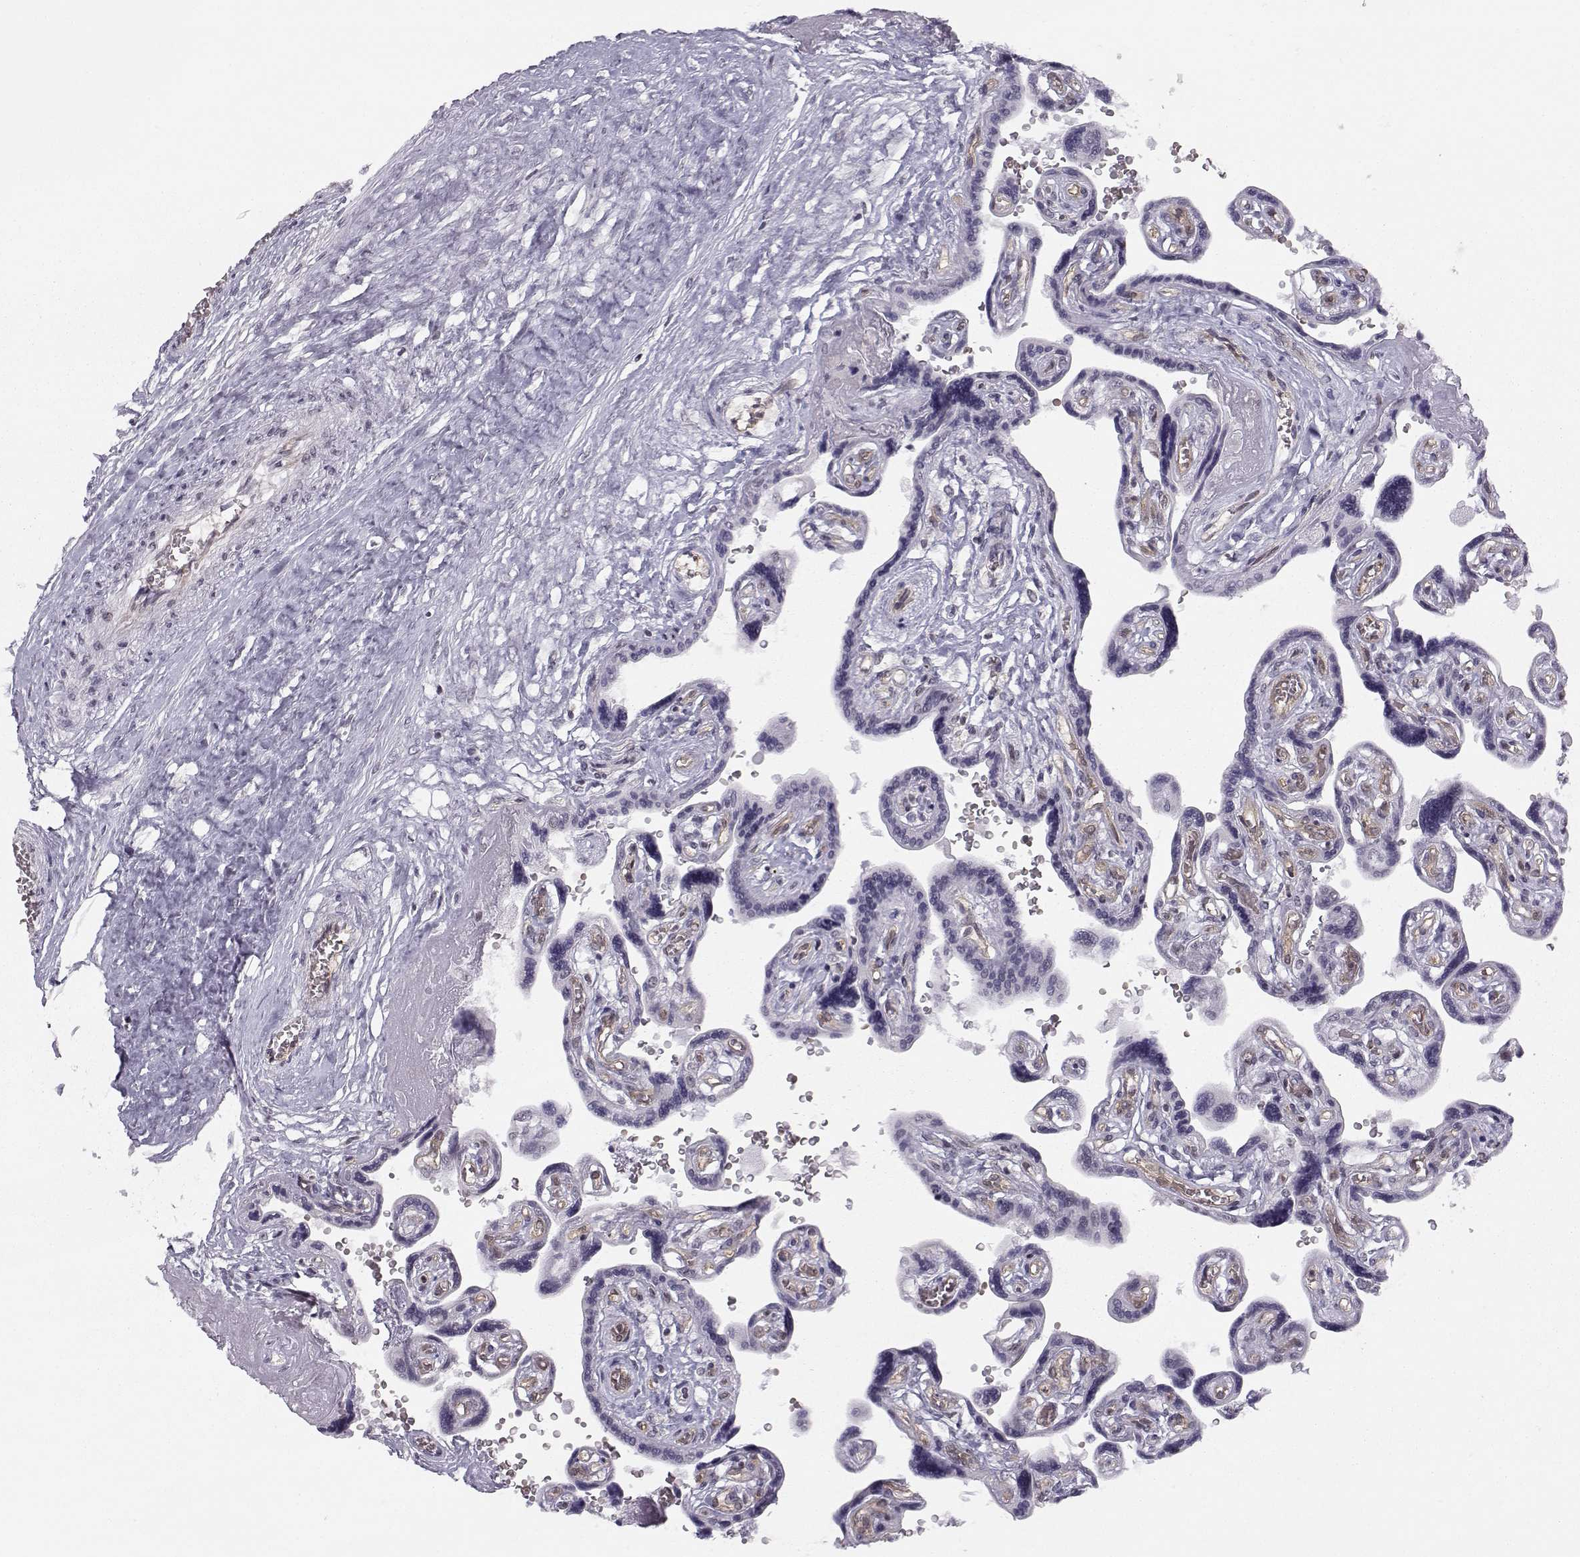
{"staining": {"intensity": "negative", "quantity": "none", "location": "none"}, "tissue": "placenta", "cell_type": "Decidual cells", "image_type": "normal", "snomed": [{"axis": "morphology", "description": "Normal tissue, NOS"}, {"axis": "topography", "description": "Placenta"}], "caption": "This is an immunohistochemistry photomicrograph of benign human placenta. There is no staining in decidual cells.", "gene": "KIF13B", "patient": {"sex": "female", "age": 32}}